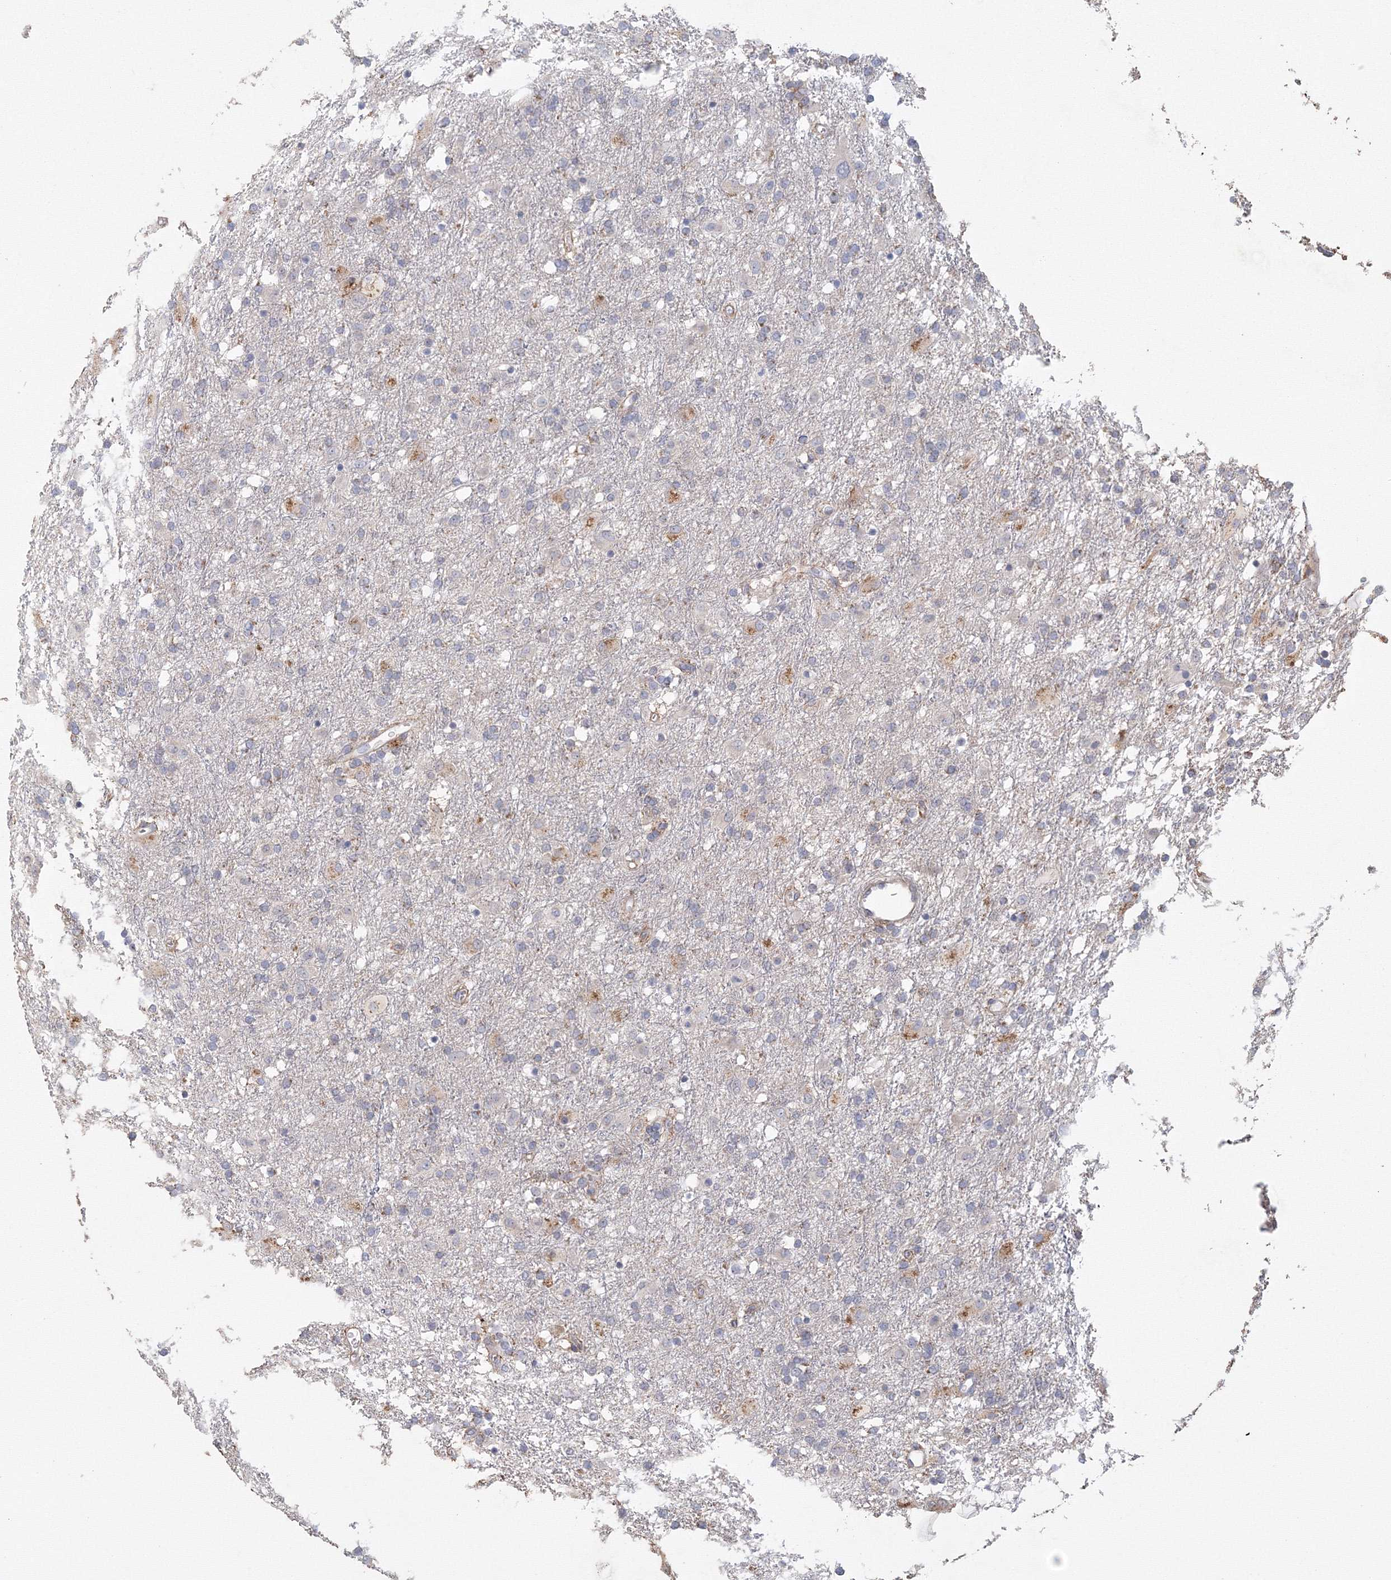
{"staining": {"intensity": "negative", "quantity": "none", "location": "none"}, "tissue": "glioma", "cell_type": "Tumor cells", "image_type": "cancer", "snomed": [{"axis": "morphology", "description": "Glioma, malignant, Low grade"}, {"axis": "topography", "description": "Brain"}], "caption": "Tumor cells show no significant protein staining in glioma.", "gene": "TACC2", "patient": {"sex": "male", "age": 65}}